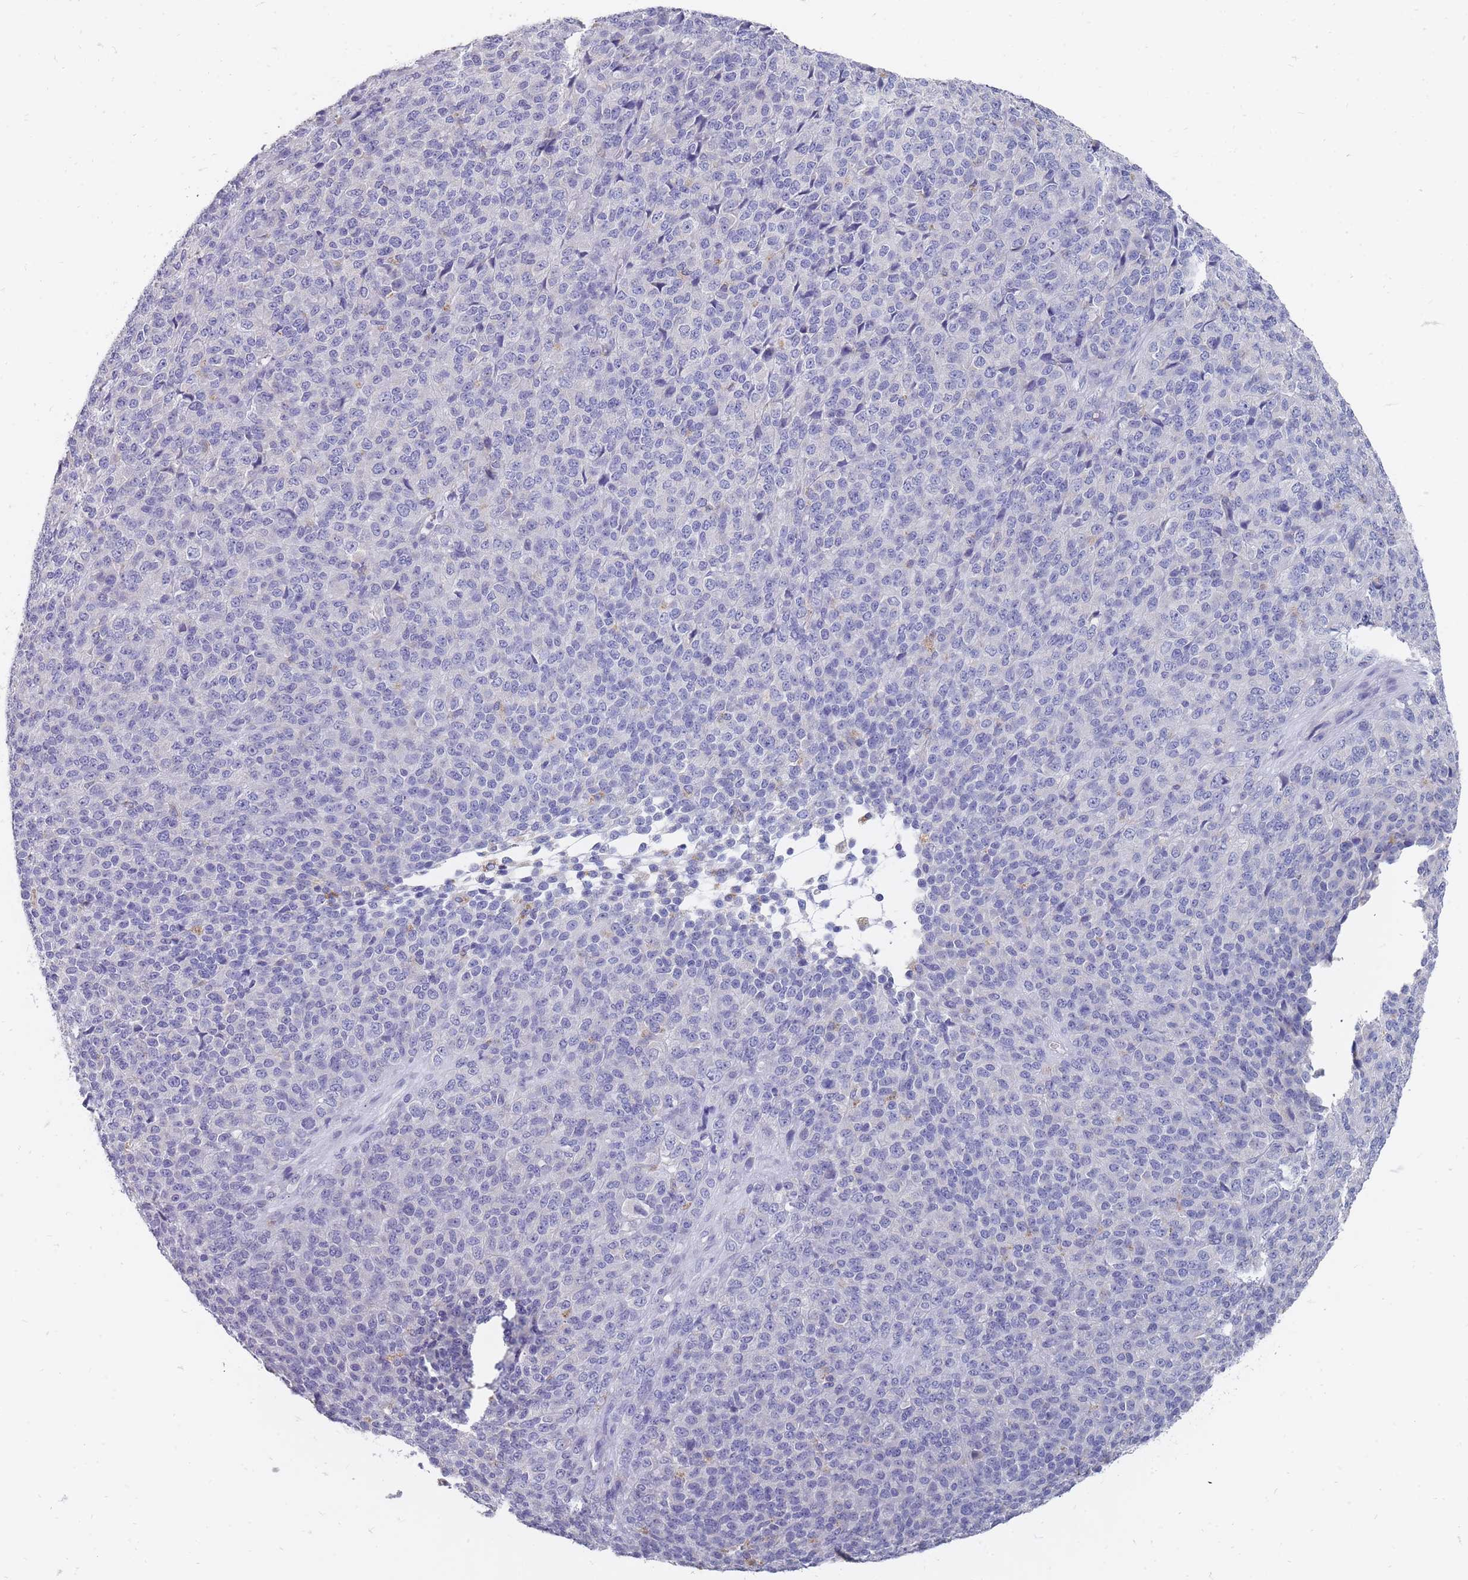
{"staining": {"intensity": "negative", "quantity": "none", "location": "none"}, "tissue": "melanoma", "cell_type": "Tumor cells", "image_type": "cancer", "snomed": [{"axis": "morphology", "description": "Malignant melanoma, Metastatic site"}, {"axis": "topography", "description": "Brain"}], "caption": "A histopathology image of human malignant melanoma (metastatic site) is negative for staining in tumor cells.", "gene": "OTULINL", "patient": {"sex": "female", "age": 56}}